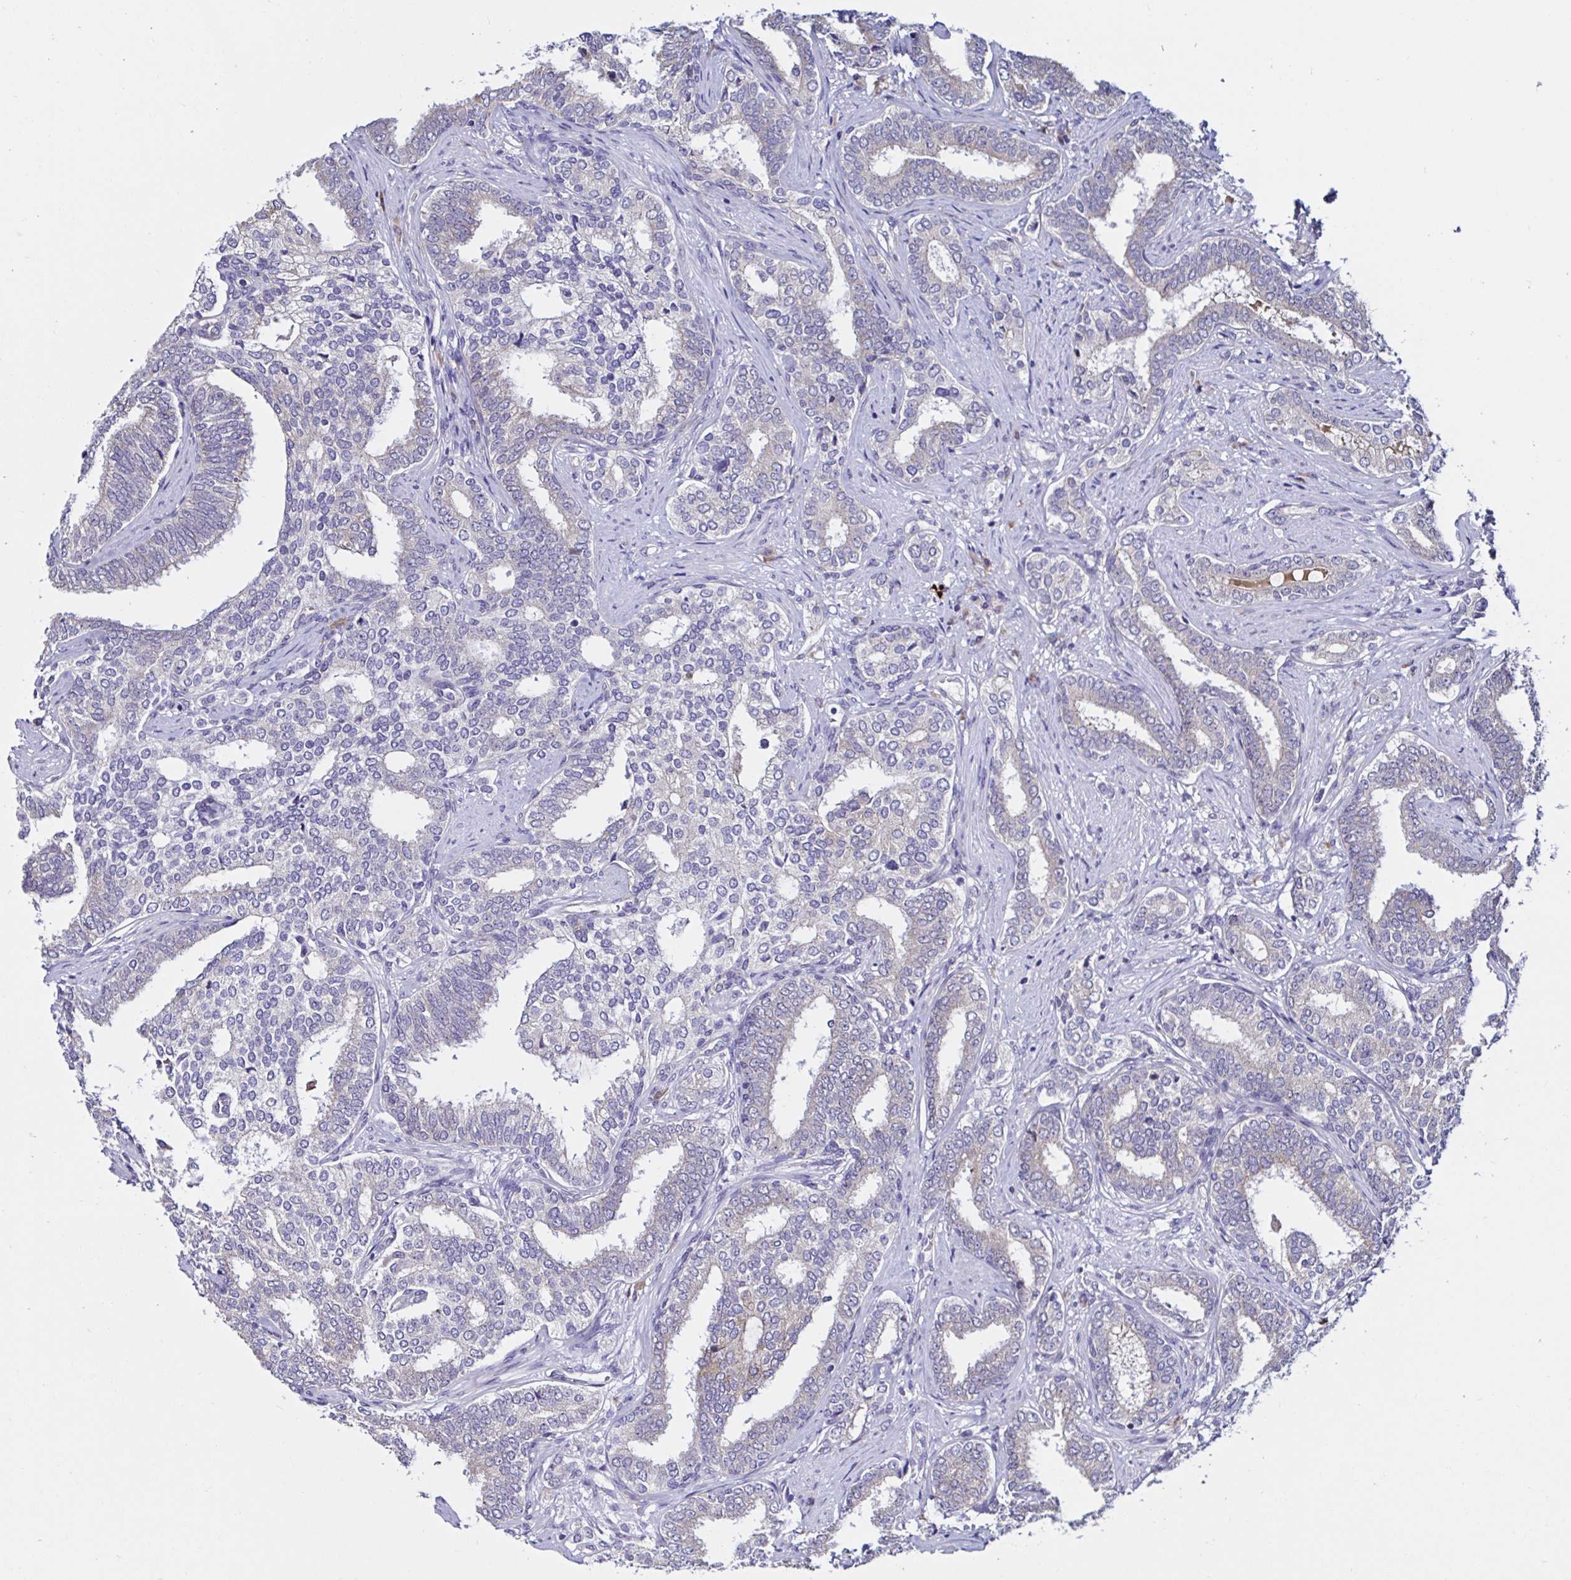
{"staining": {"intensity": "weak", "quantity": "25%-75%", "location": "cytoplasmic/membranous"}, "tissue": "prostate cancer", "cell_type": "Tumor cells", "image_type": "cancer", "snomed": [{"axis": "morphology", "description": "Adenocarcinoma, High grade"}, {"axis": "topography", "description": "Prostate"}], "caption": "Immunohistochemistry (IHC) histopathology image of neoplastic tissue: prostate high-grade adenocarcinoma stained using immunohistochemistry (IHC) demonstrates low levels of weak protein expression localized specifically in the cytoplasmic/membranous of tumor cells, appearing as a cytoplasmic/membranous brown color.", "gene": "VSIG2", "patient": {"sex": "male", "age": 72}}